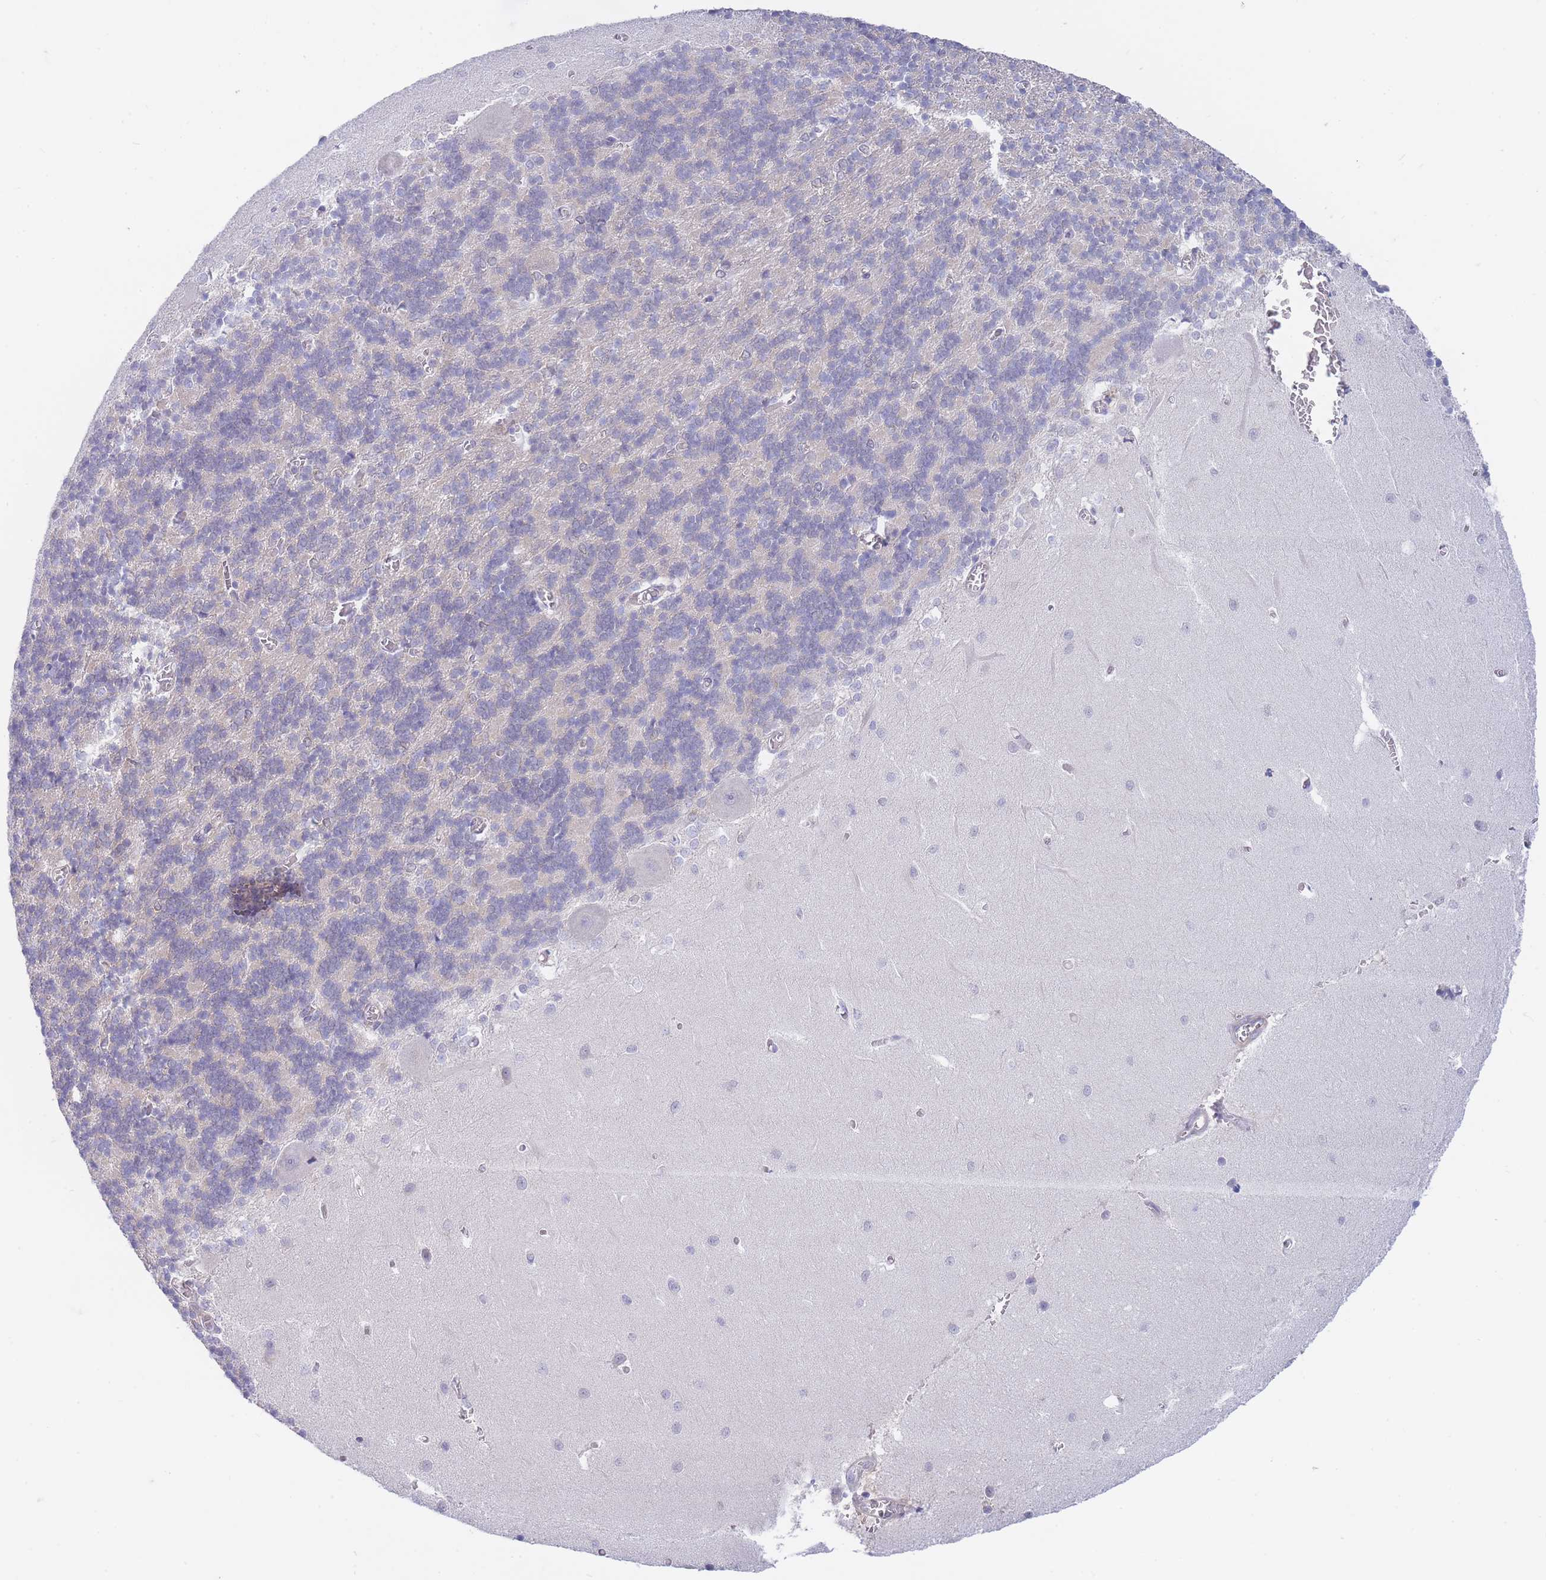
{"staining": {"intensity": "negative", "quantity": "none", "location": "none"}, "tissue": "cerebellum", "cell_type": "Cells in granular layer", "image_type": "normal", "snomed": [{"axis": "morphology", "description": "Normal tissue, NOS"}, {"axis": "topography", "description": "Cerebellum"}], "caption": "Image shows no protein staining in cells in granular layer of benign cerebellum.", "gene": "SUGT1", "patient": {"sex": "male", "age": 37}}